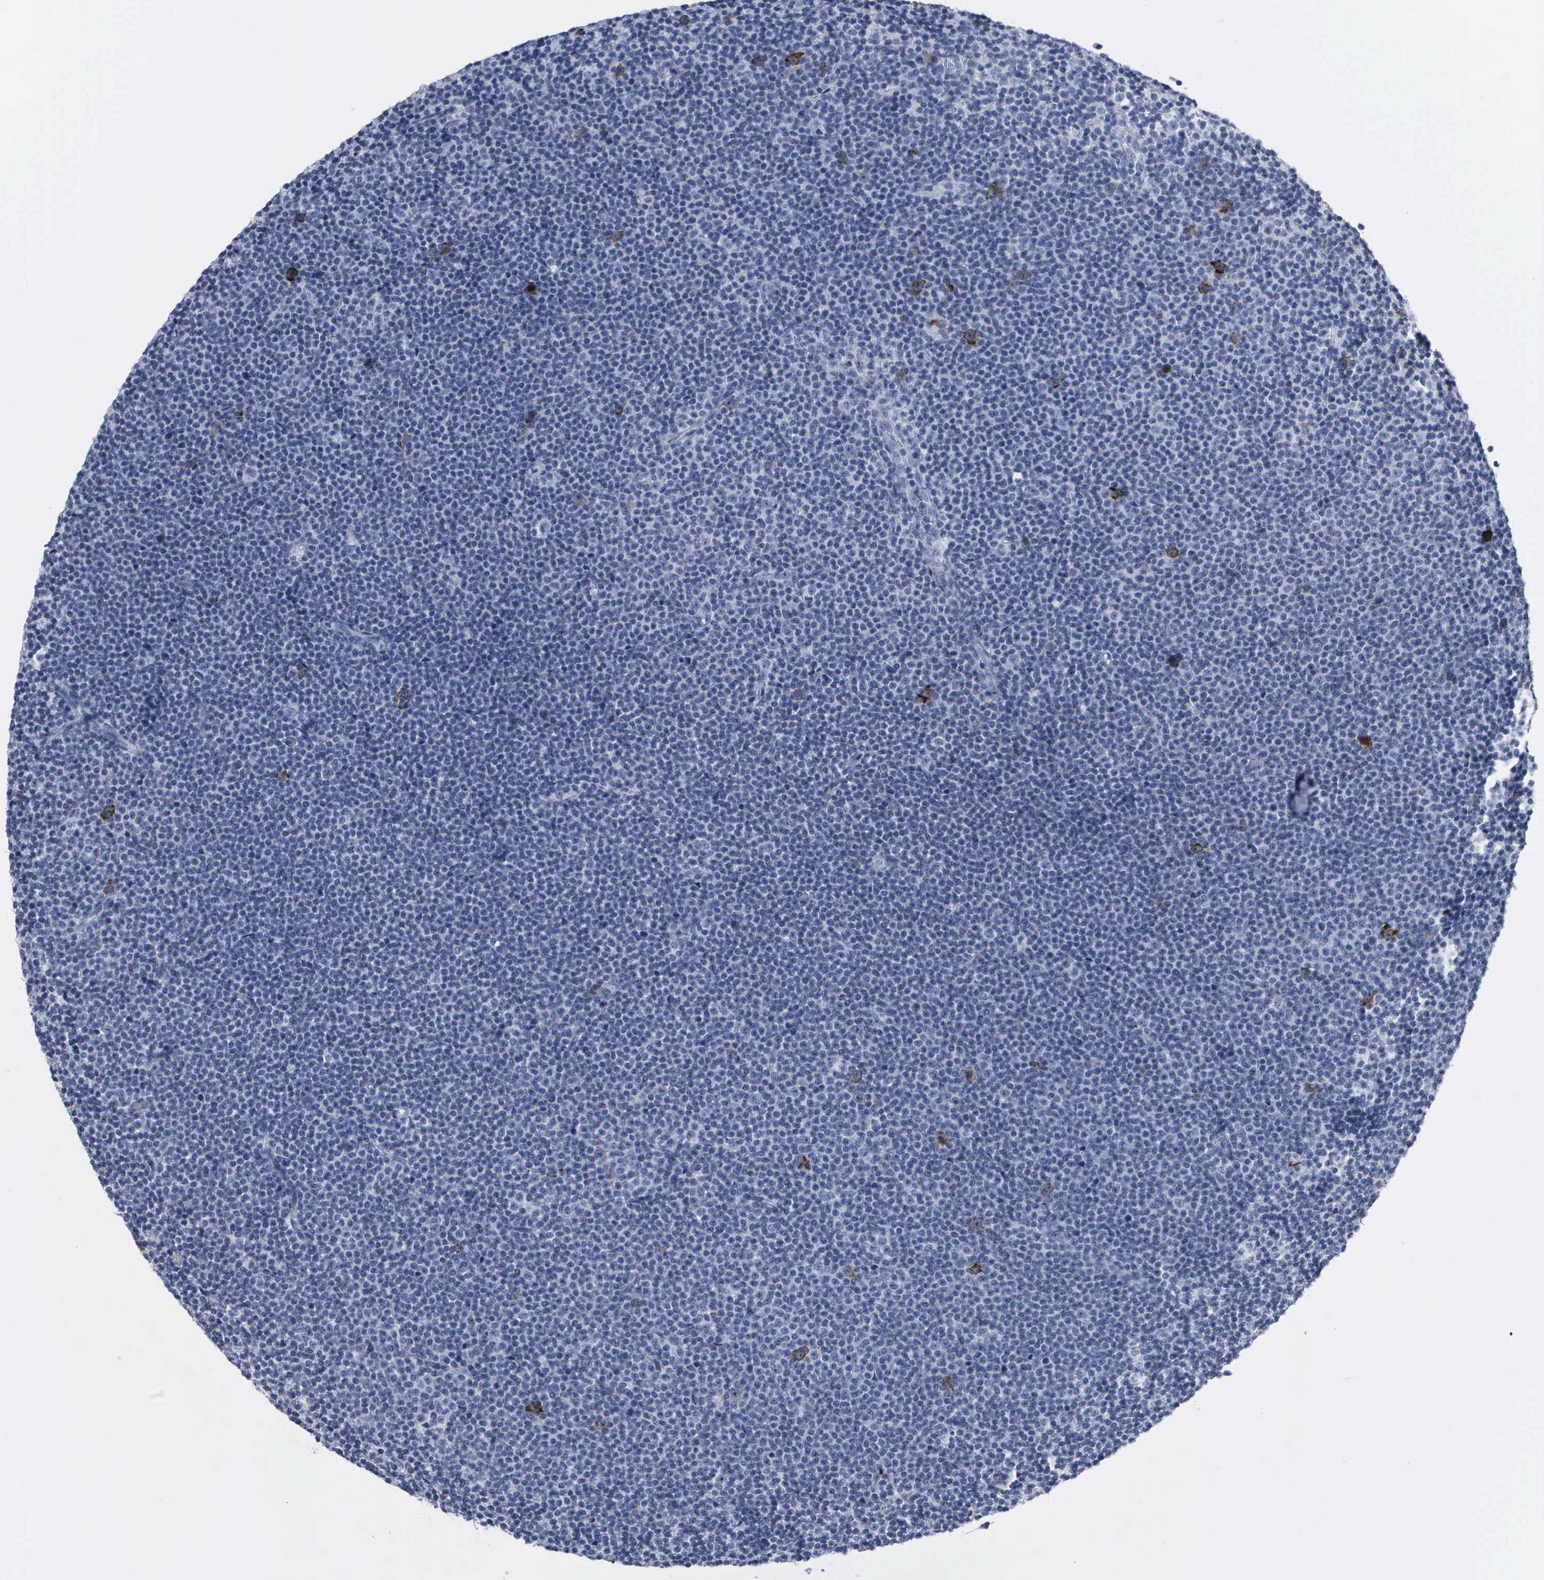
{"staining": {"intensity": "moderate", "quantity": "<25%", "location": "cytoplasmic/membranous,nuclear"}, "tissue": "lymphoma", "cell_type": "Tumor cells", "image_type": "cancer", "snomed": [{"axis": "morphology", "description": "Malignant lymphoma, non-Hodgkin's type, Low grade"}, {"axis": "topography", "description": "Lymph node"}], "caption": "Tumor cells display moderate cytoplasmic/membranous and nuclear positivity in approximately <25% of cells in lymphoma. Nuclei are stained in blue.", "gene": "CCNB1", "patient": {"sex": "female", "age": 69}}